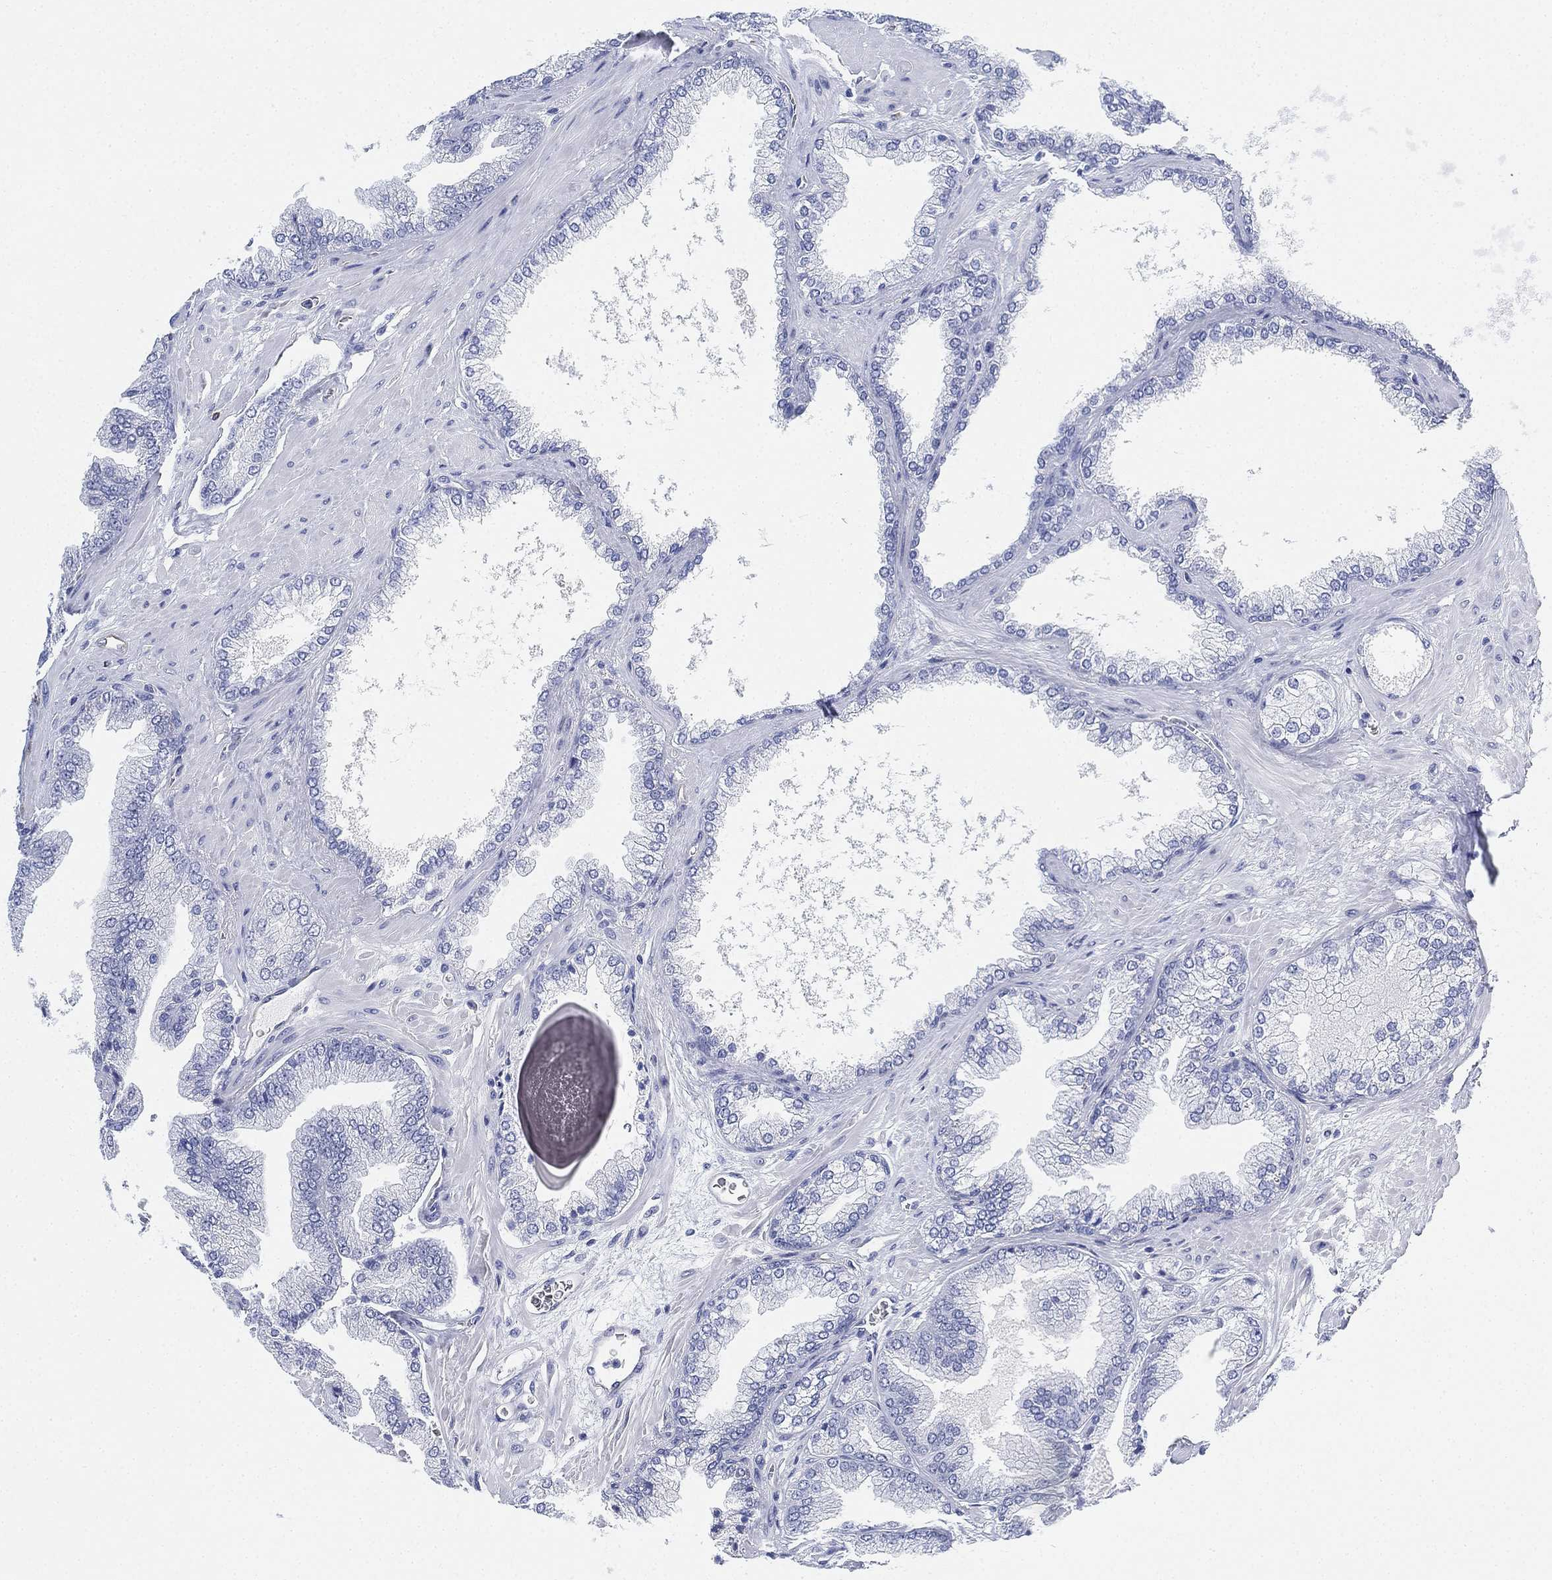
{"staining": {"intensity": "negative", "quantity": "none", "location": "none"}, "tissue": "prostate cancer", "cell_type": "Tumor cells", "image_type": "cancer", "snomed": [{"axis": "morphology", "description": "Adenocarcinoma, Low grade"}, {"axis": "topography", "description": "Prostate"}], "caption": "High power microscopy histopathology image of an IHC image of prostate cancer, revealing no significant expression in tumor cells. Brightfield microscopy of immunohistochemistry (IHC) stained with DAB (brown) and hematoxylin (blue), captured at high magnification.", "gene": "PSKH2", "patient": {"sex": "male", "age": 72}}